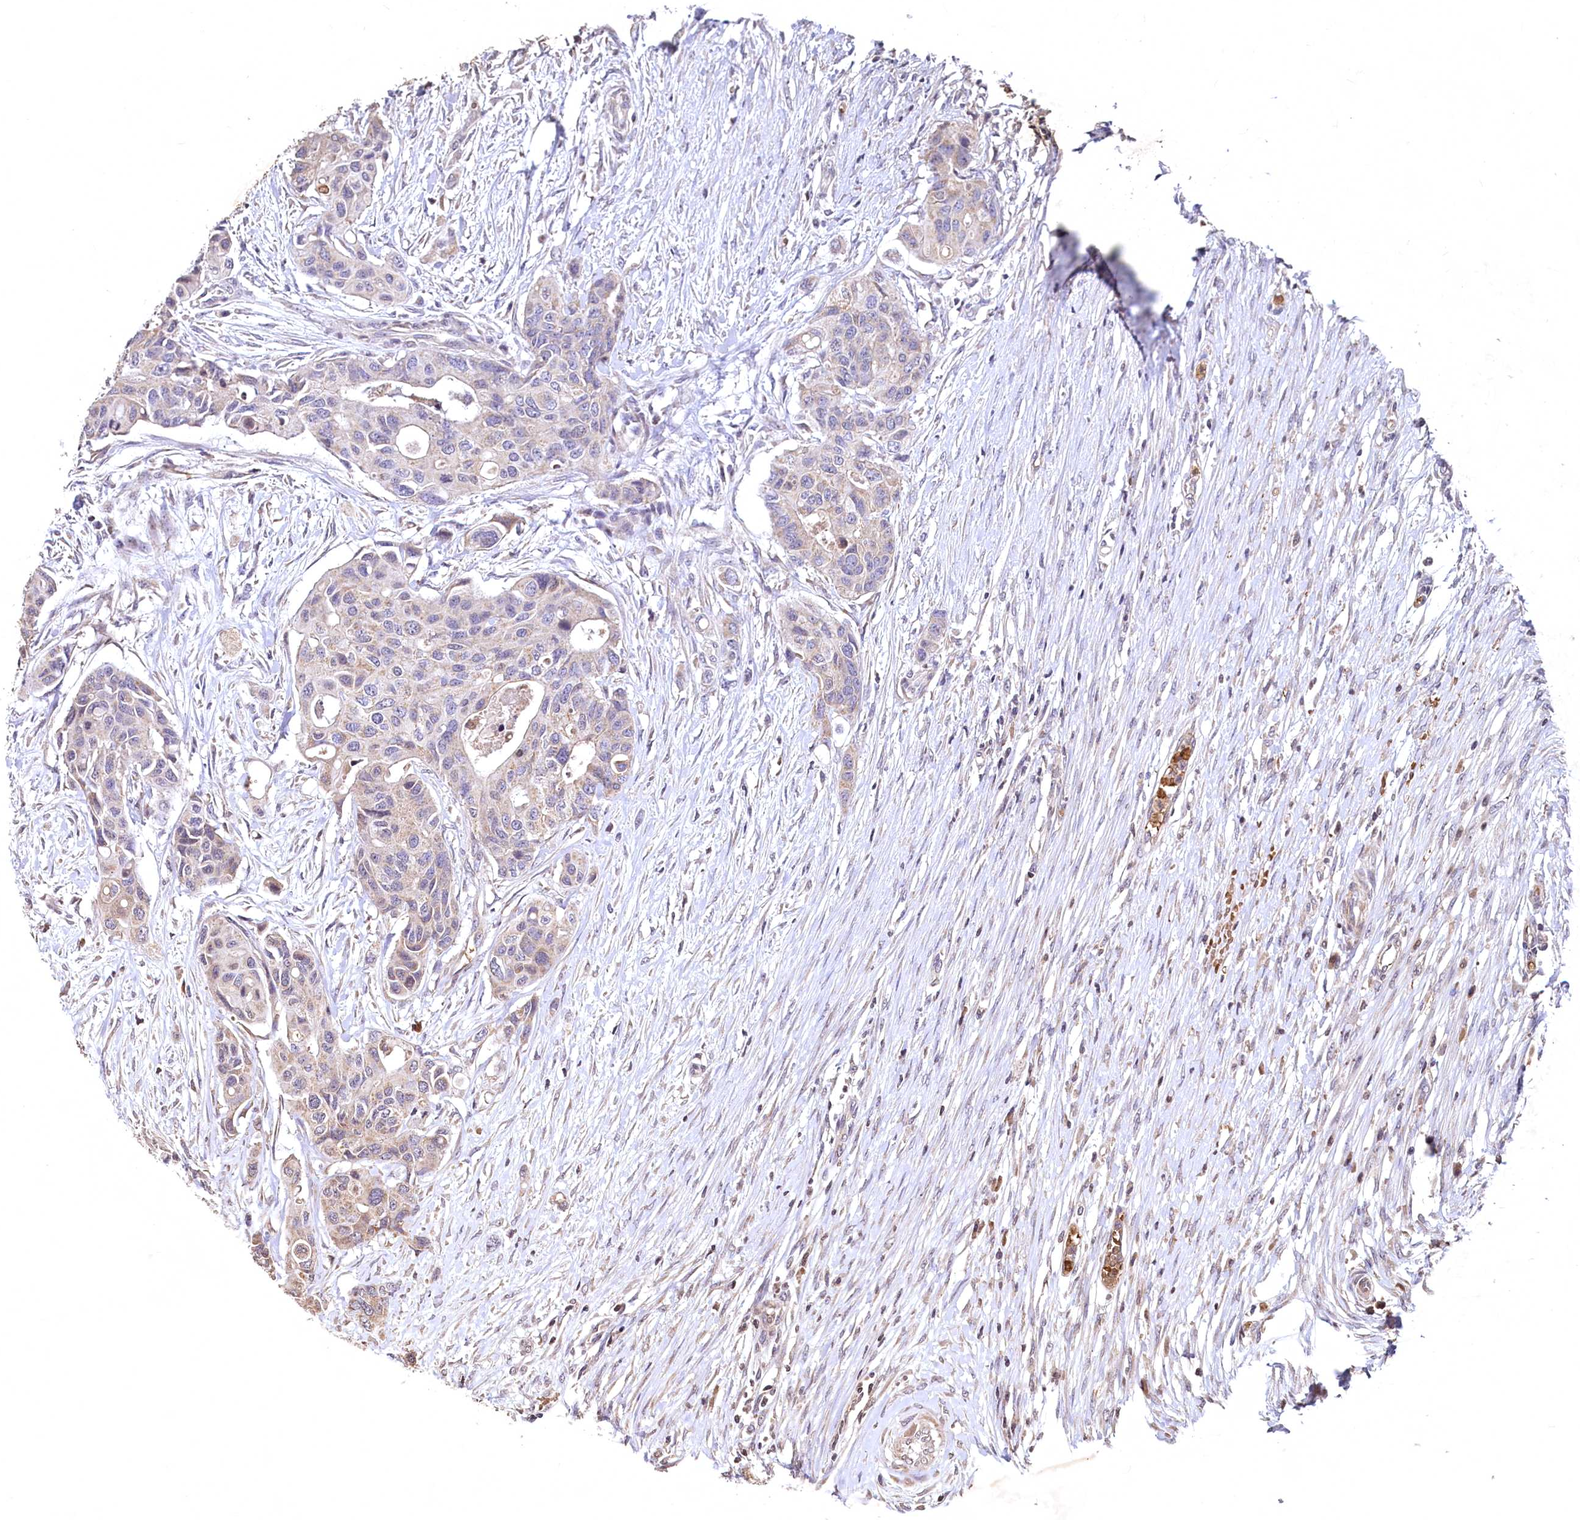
{"staining": {"intensity": "weak", "quantity": "25%-75%", "location": "cytoplasmic/membranous"}, "tissue": "colorectal cancer", "cell_type": "Tumor cells", "image_type": "cancer", "snomed": [{"axis": "morphology", "description": "Adenocarcinoma, NOS"}, {"axis": "topography", "description": "Colon"}], "caption": "The micrograph shows immunohistochemical staining of adenocarcinoma (colorectal). There is weak cytoplasmic/membranous positivity is present in approximately 25%-75% of tumor cells. (Brightfield microscopy of DAB IHC at high magnification).", "gene": "SPTA1", "patient": {"sex": "male", "age": 77}}